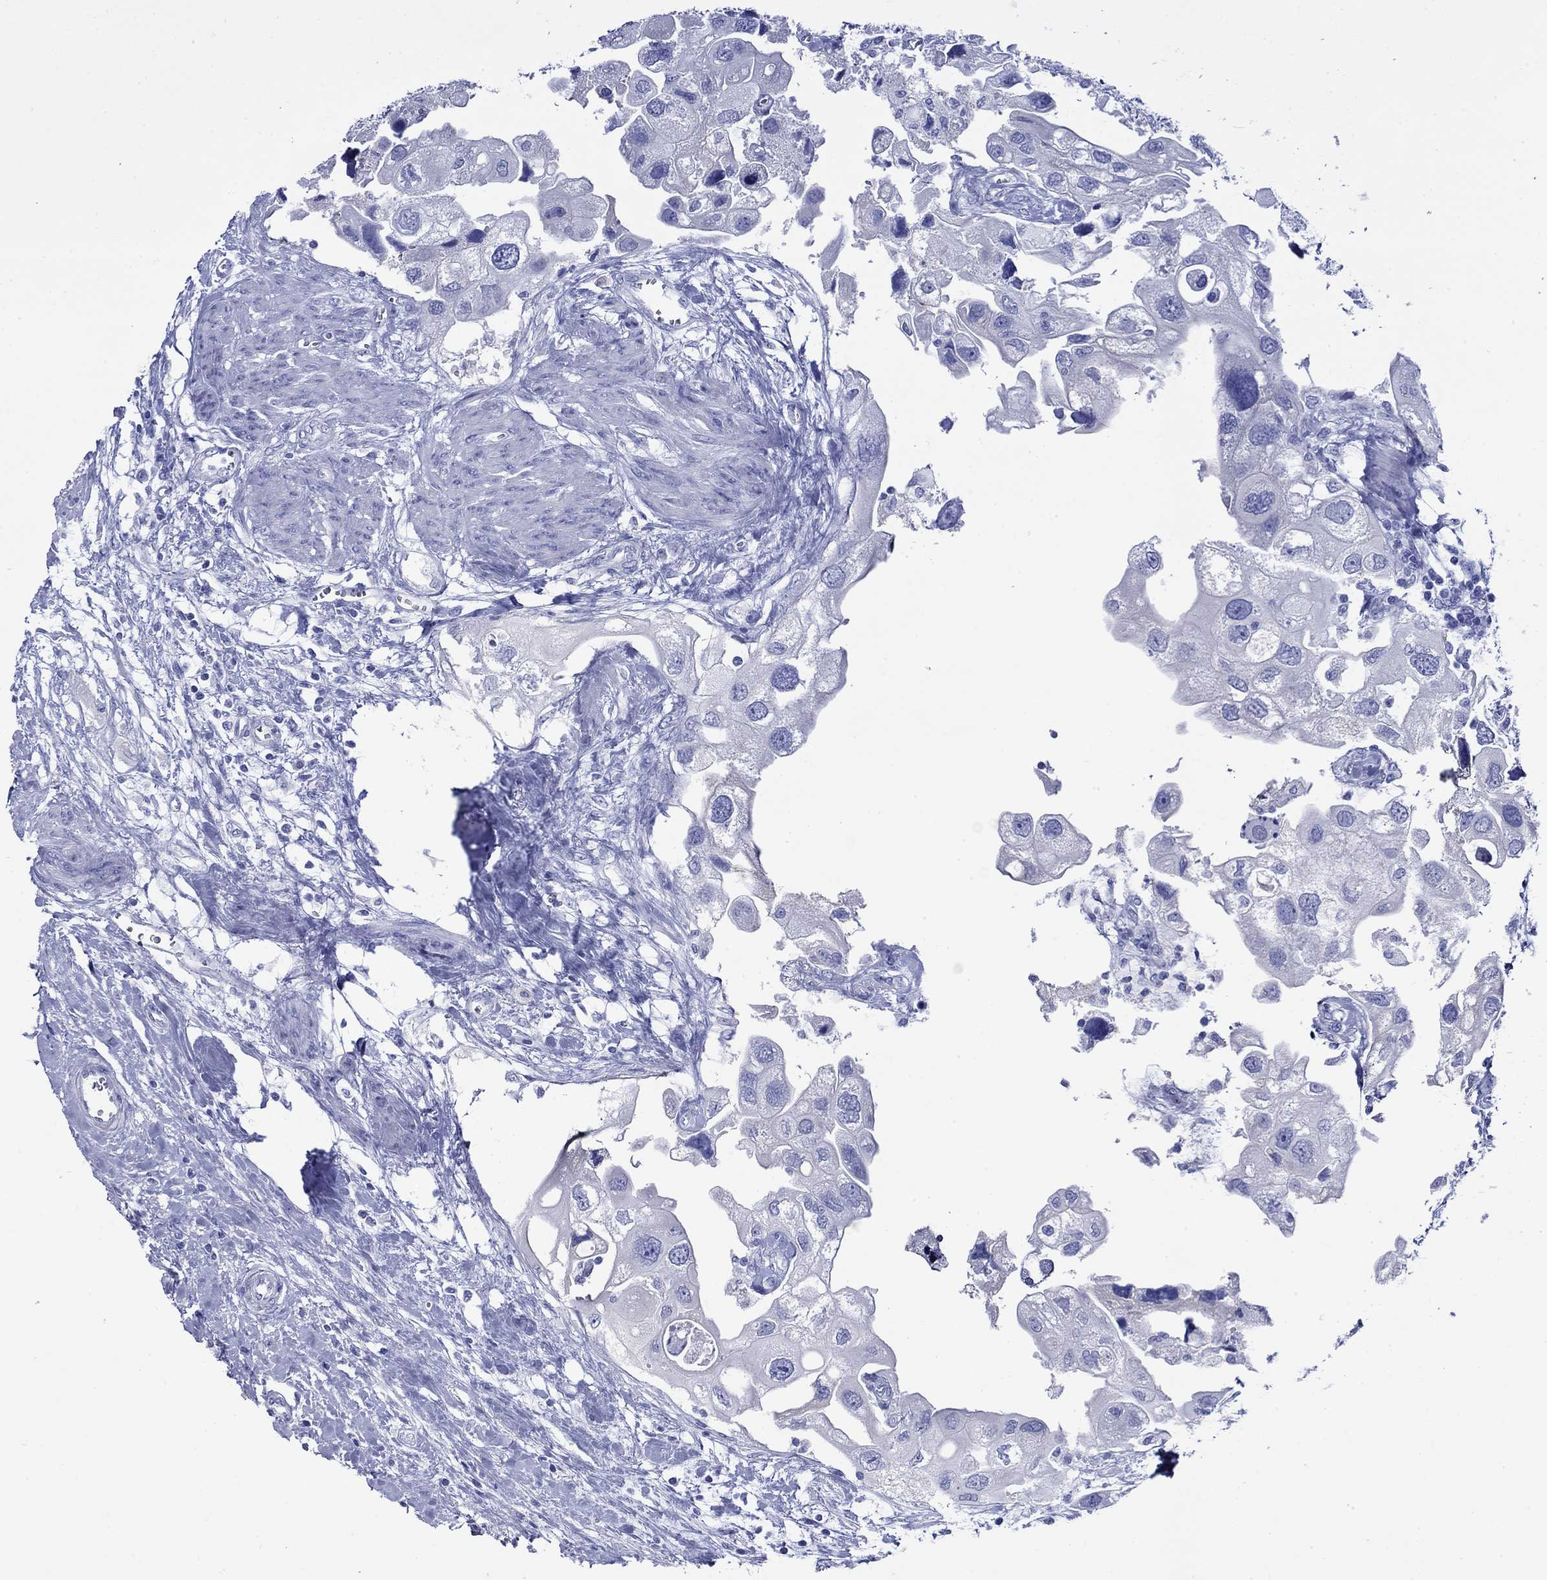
{"staining": {"intensity": "negative", "quantity": "none", "location": "none"}, "tissue": "urothelial cancer", "cell_type": "Tumor cells", "image_type": "cancer", "snomed": [{"axis": "morphology", "description": "Urothelial carcinoma, High grade"}, {"axis": "topography", "description": "Urinary bladder"}], "caption": "The image displays no staining of tumor cells in urothelial cancer.", "gene": "GIP", "patient": {"sex": "male", "age": 59}}